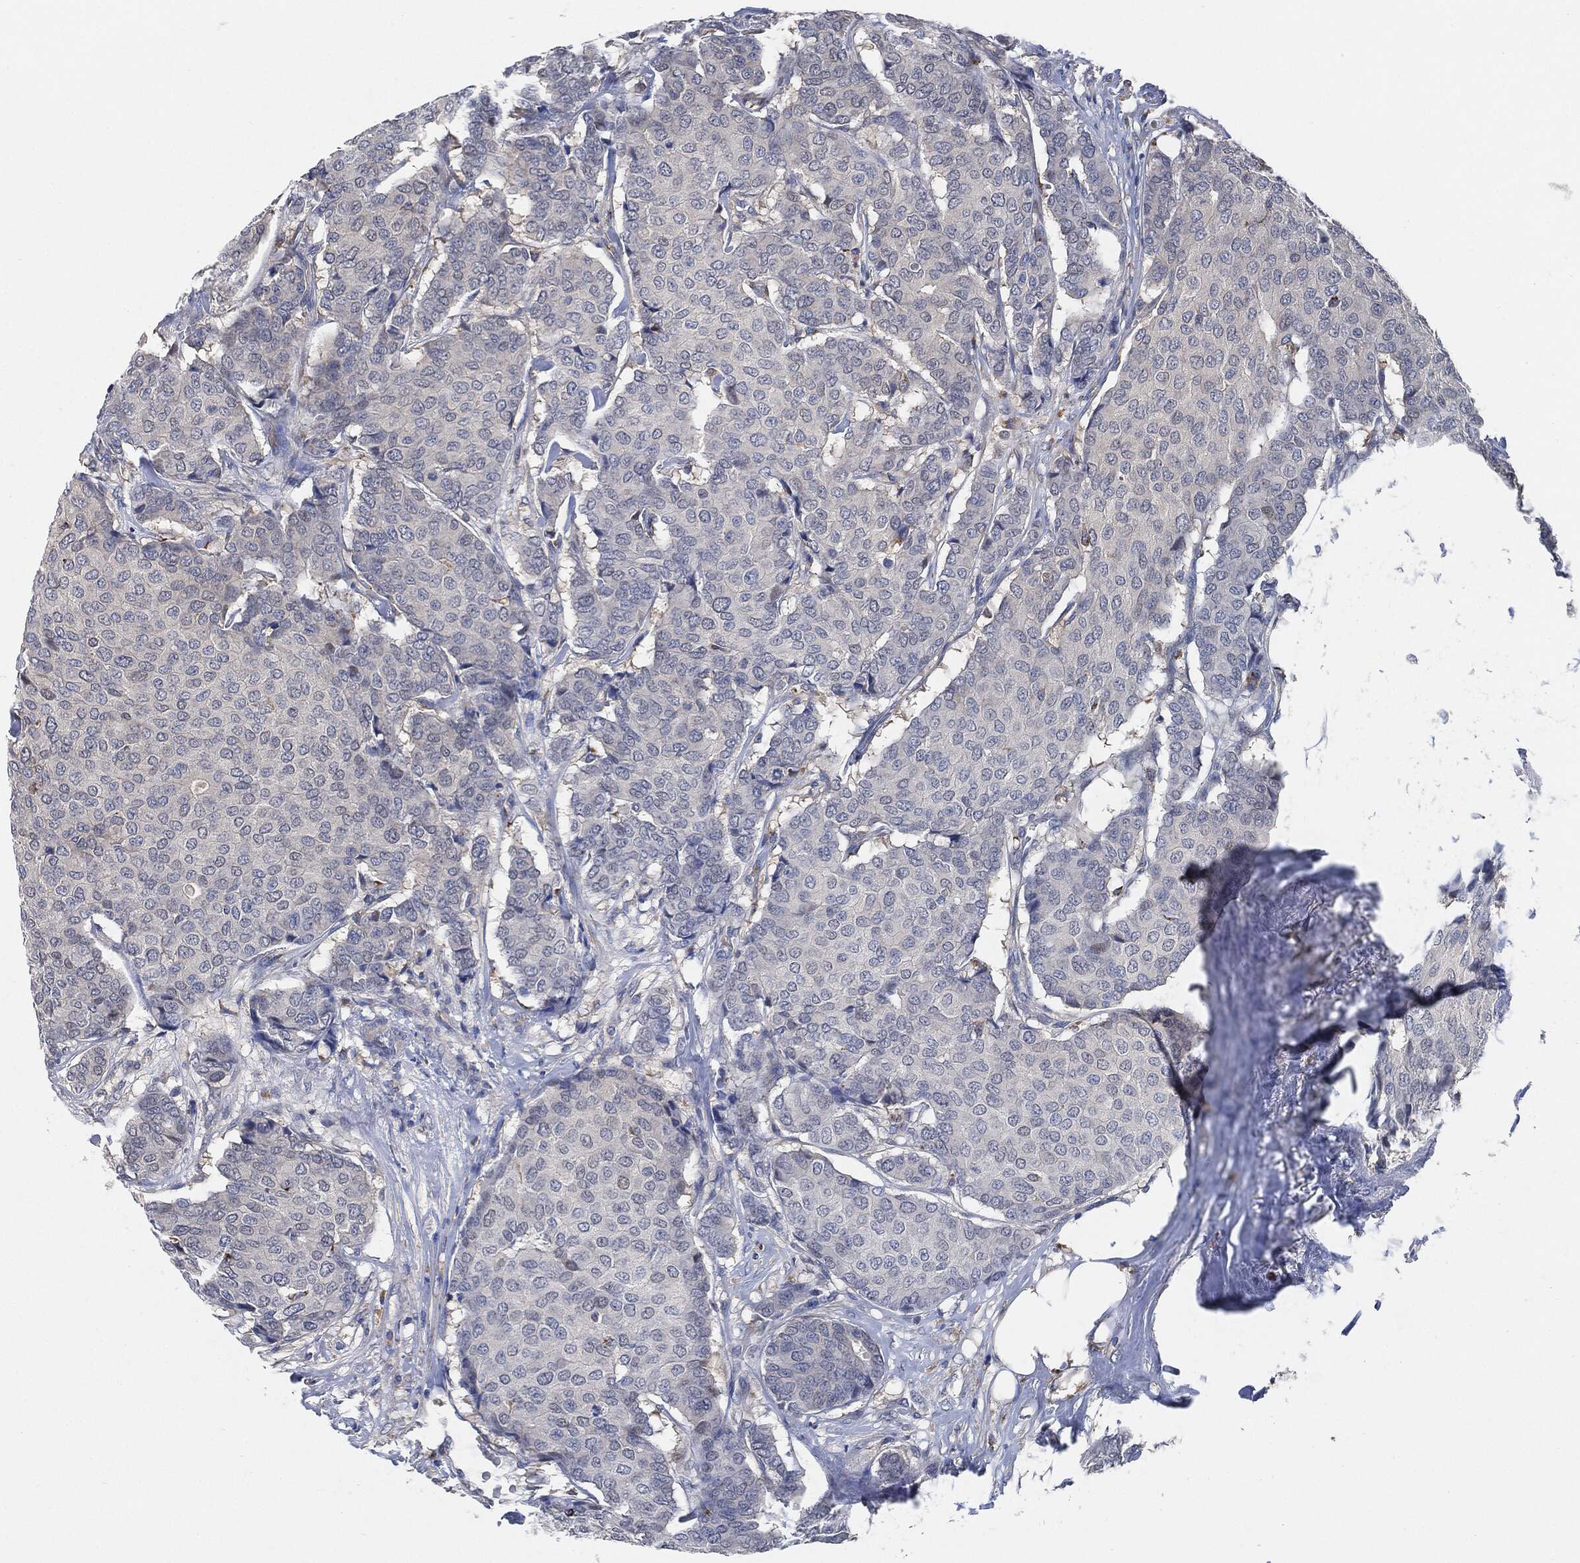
{"staining": {"intensity": "negative", "quantity": "none", "location": "none"}, "tissue": "breast cancer", "cell_type": "Tumor cells", "image_type": "cancer", "snomed": [{"axis": "morphology", "description": "Duct carcinoma"}, {"axis": "topography", "description": "Breast"}], "caption": "The image reveals no significant positivity in tumor cells of breast cancer. (DAB (3,3'-diaminobenzidine) immunohistochemistry (IHC) with hematoxylin counter stain).", "gene": "VSIG4", "patient": {"sex": "female", "age": 75}}